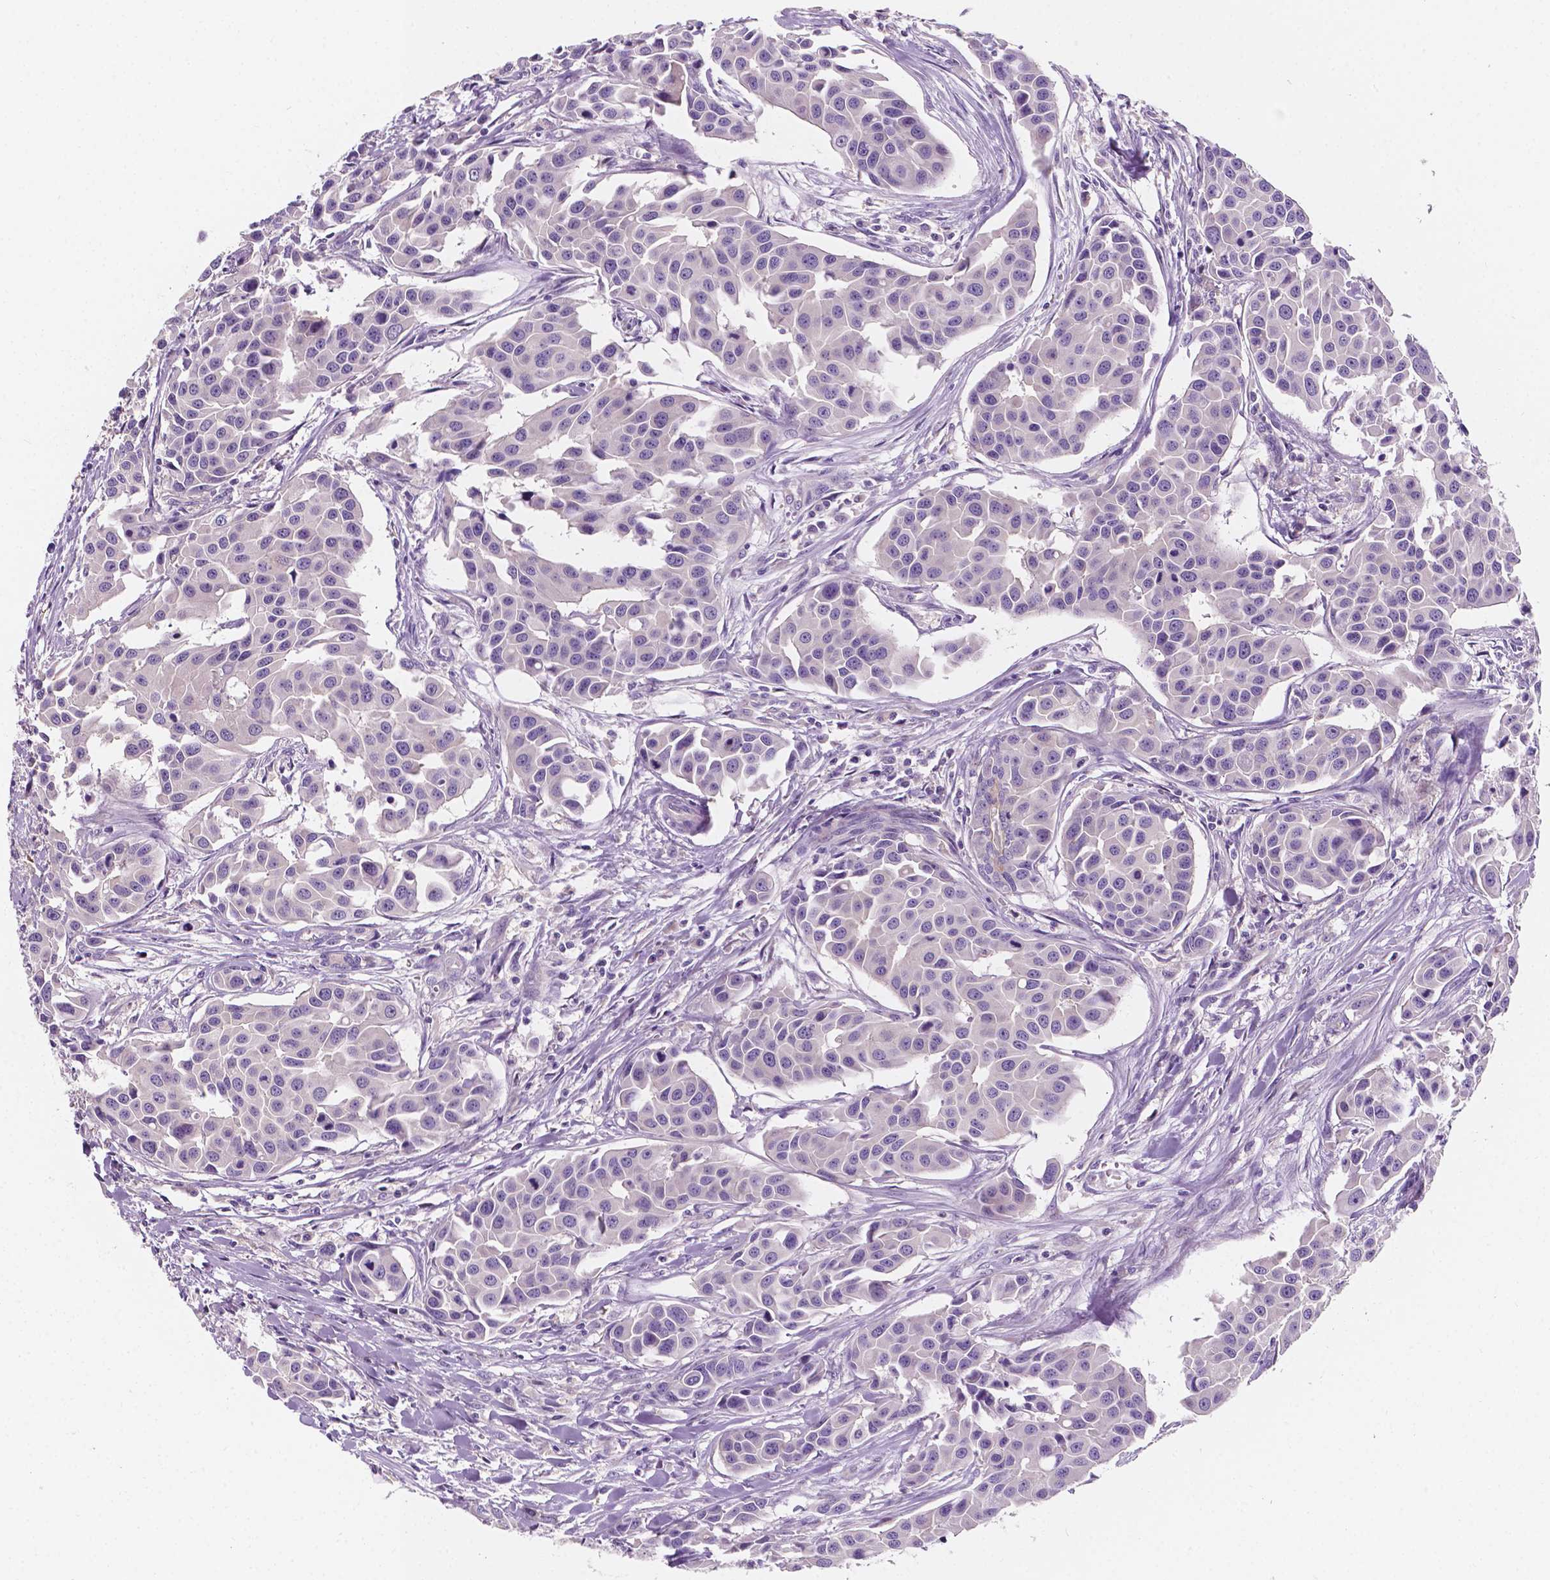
{"staining": {"intensity": "negative", "quantity": "none", "location": "none"}, "tissue": "head and neck cancer", "cell_type": "Tumor cells", "image_type": "cancer", "snomed": [{"axis": "morphology", "description": "Adenocarcinoma, NOS"}, {"axis": "topography", "description": "Head-Neck"}], "caption": "Photomicrograph shows no significant protein positivity in tumor cells of head and neck adenocarcinoma.", "gene": "SIRT2", "patient": {"sex": "male", "age": 76}}